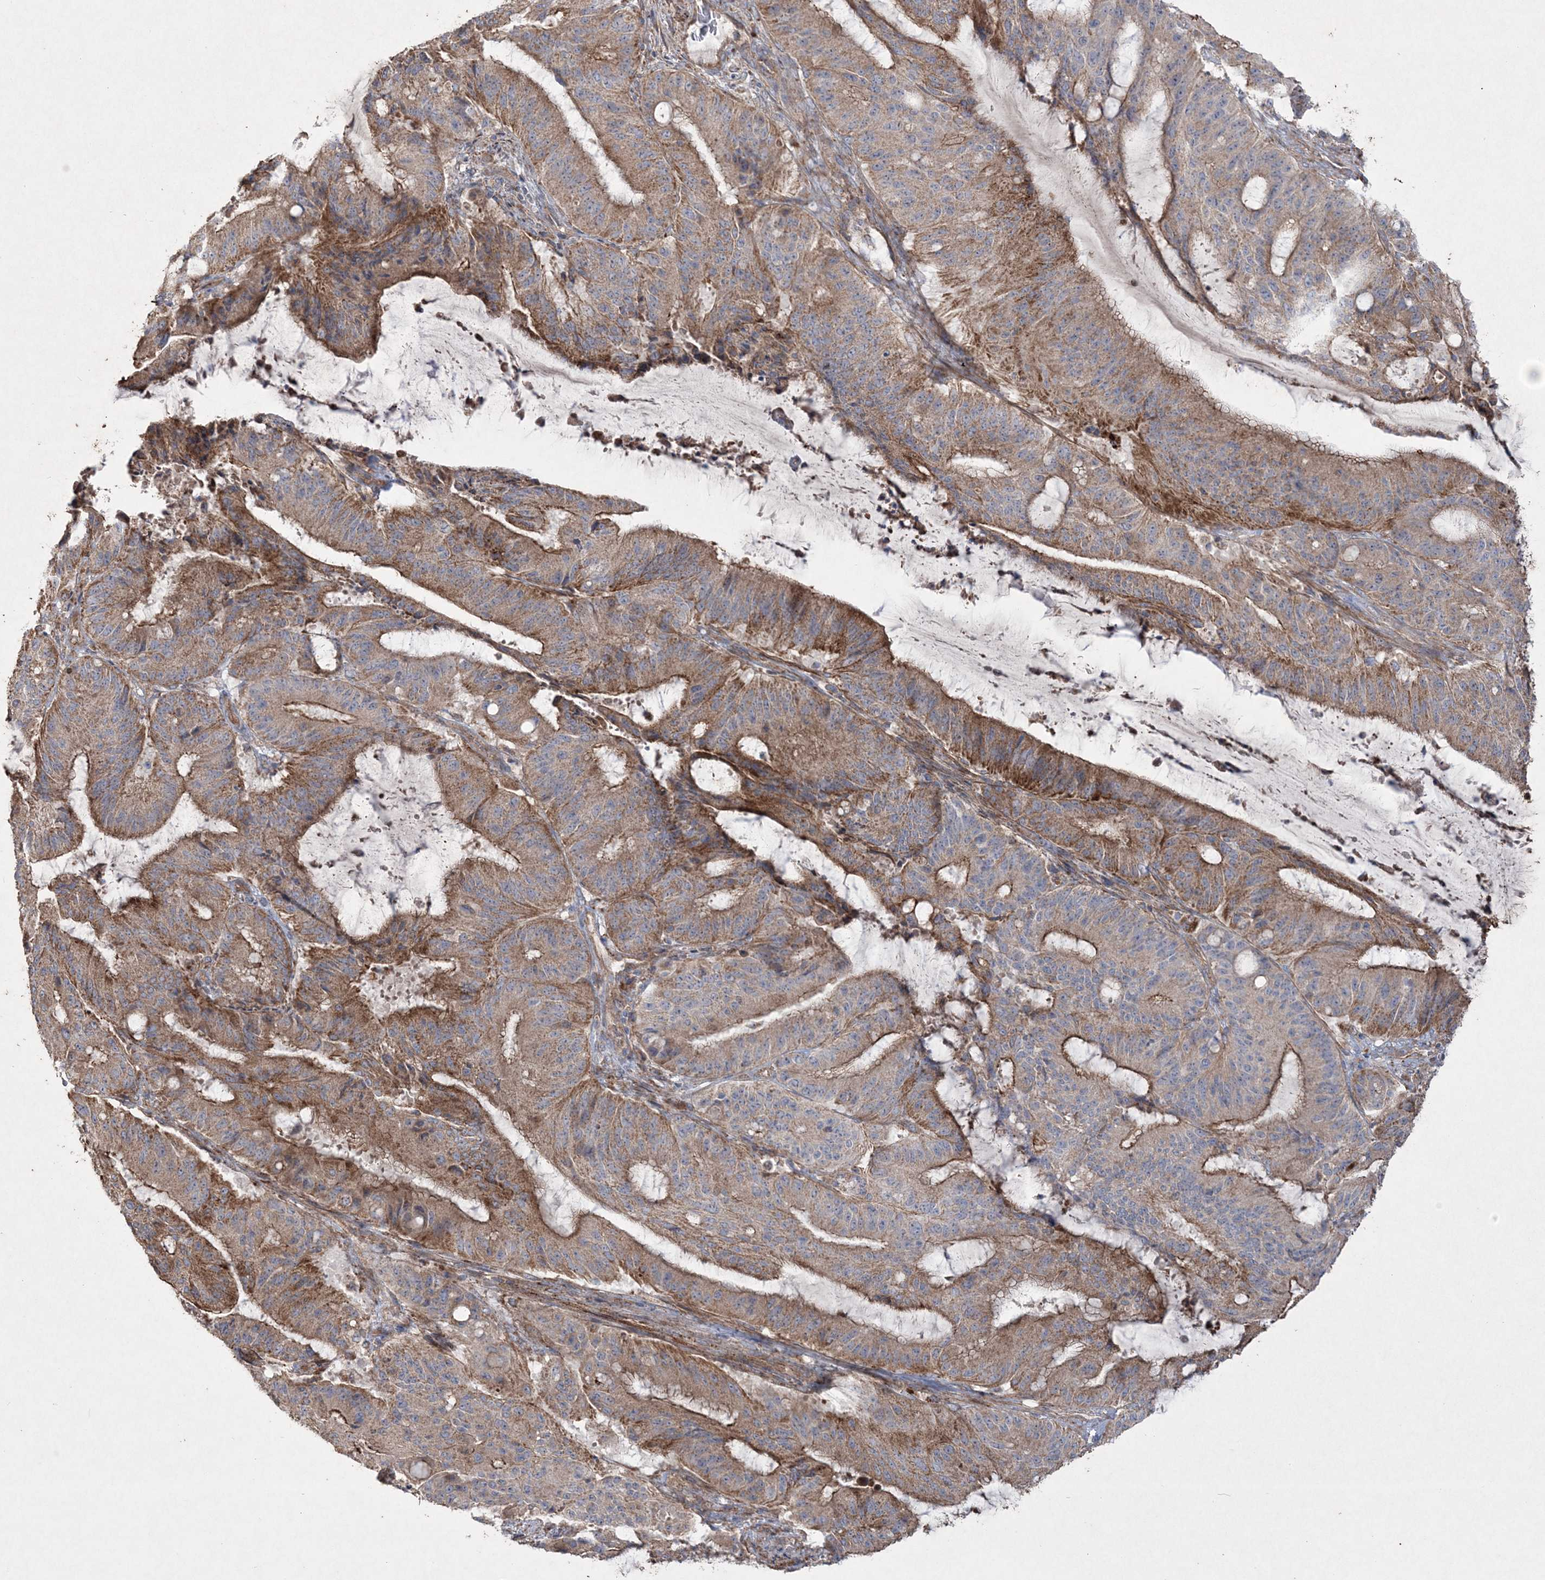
{"staining": {"intensity": "moderate", "quantity": ">75%", "location": "cytoplasmic/membranous"}, "tissue": "liver cancer", "cell_type": "Tumor cells", "image_type": "cancer", "snomed": [{"axis": "morphology", "description": "Normal tissue, NOS"}, {"axis": "morphology", "description": "Cholangiocarcinoma"}, {"axis": "topography", "description": "Liver"}, {"axis": "topography", "description": "Peripheral nerve tissue"}], "caption": "Brown immunohistochemical staining in liver cancer reveals moderate cytoplasmic/membranous expression in about >75% of tumor cells.", "gene": "TTC7A", "patient": {"sex": "female", "age": 73}}